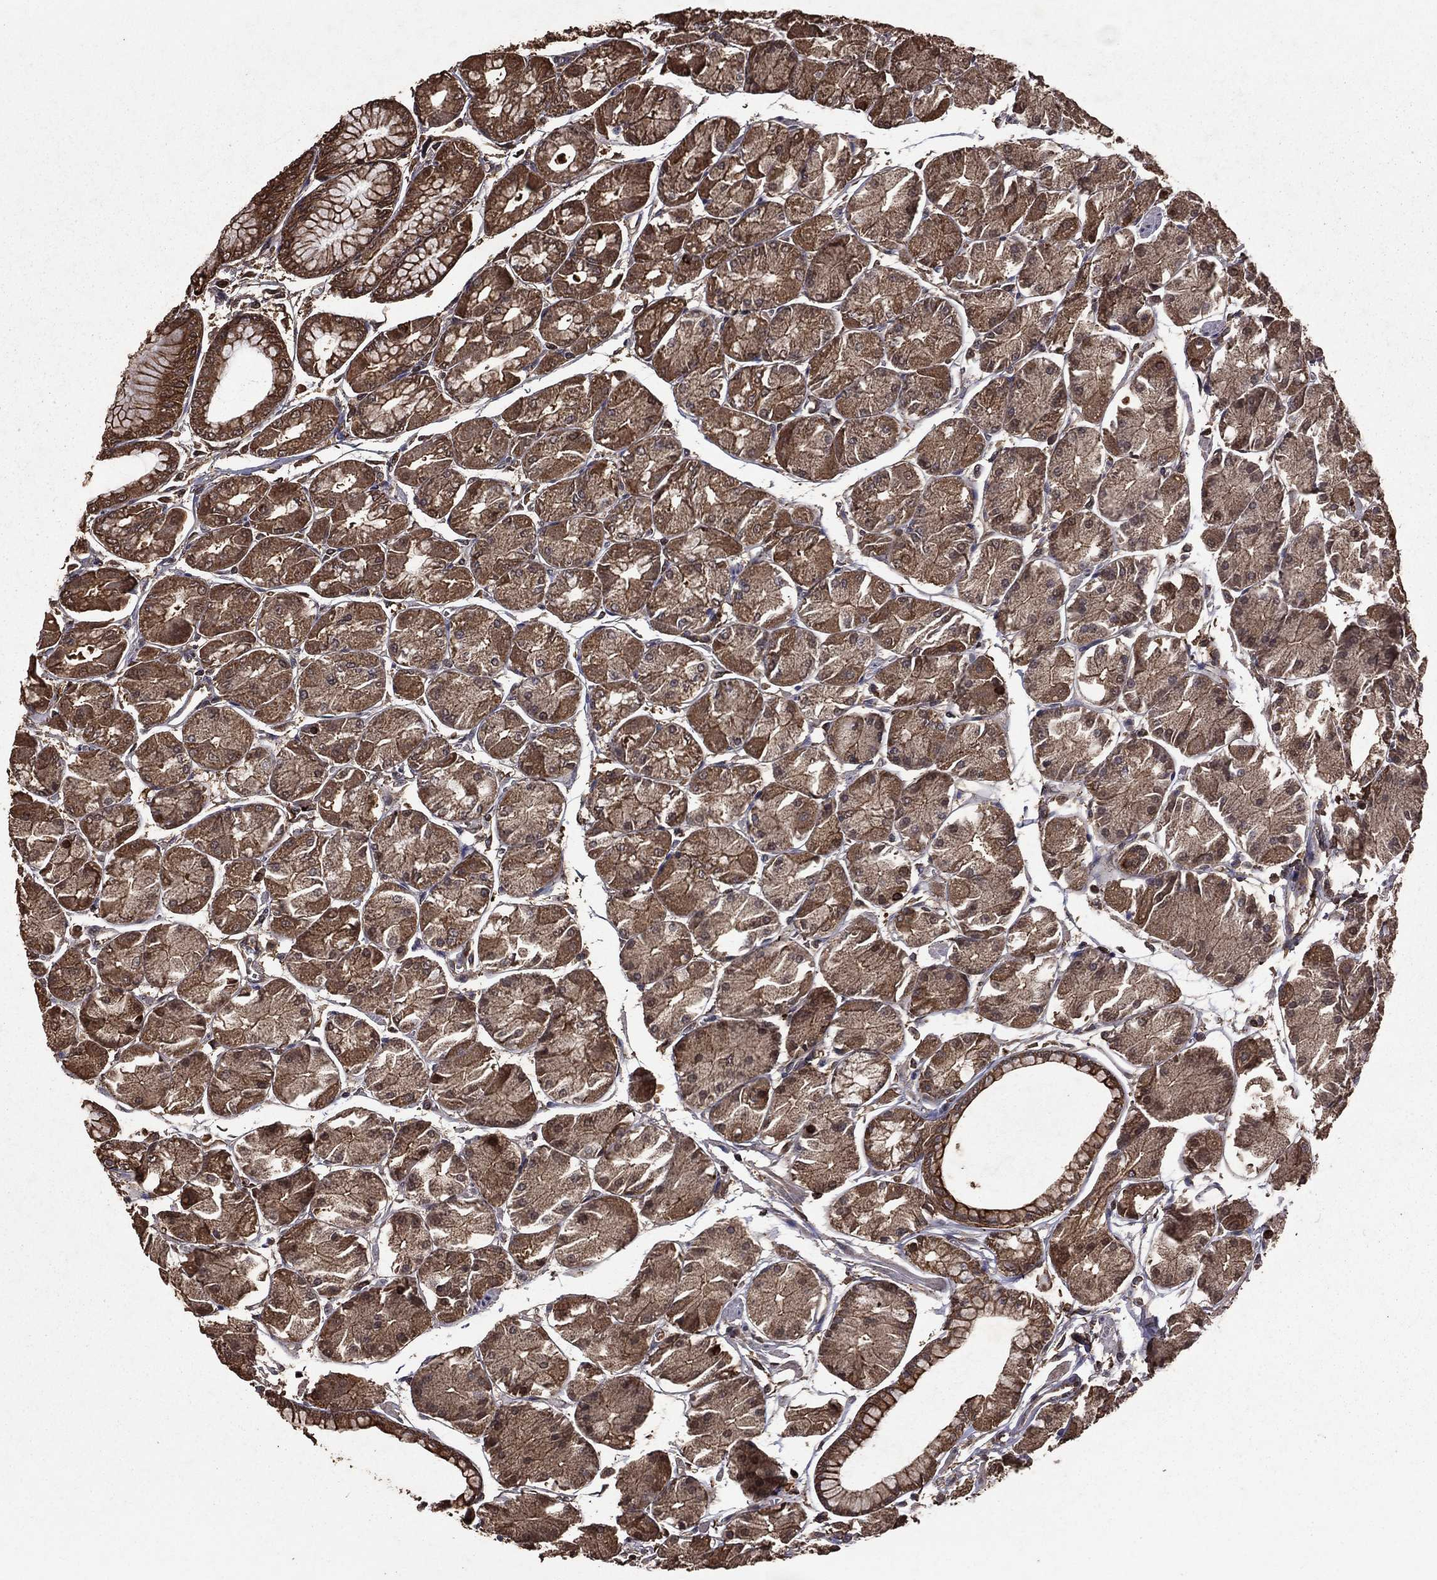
{"staining": {"intensity": "moderate", "quantity": ">75%", "location": "cytoplasmic/membranous"}, "tissue": "stomach", "cell_type": "Glandular cells", "image_type": "normal", "snomed": [{"axis": "morphology", "description": "Normal tissue, NOS"}, {"axis": "topography", "description": "Stomach, upper"}], "caption": "The histopathology image displays staining of unremarkable stomach, revealing moderate cytoplasmic/membranous protein expression (brown color) within glandular cells.", "gene": "BIRC6", "patient": {"sex": "male", "age": 60}}